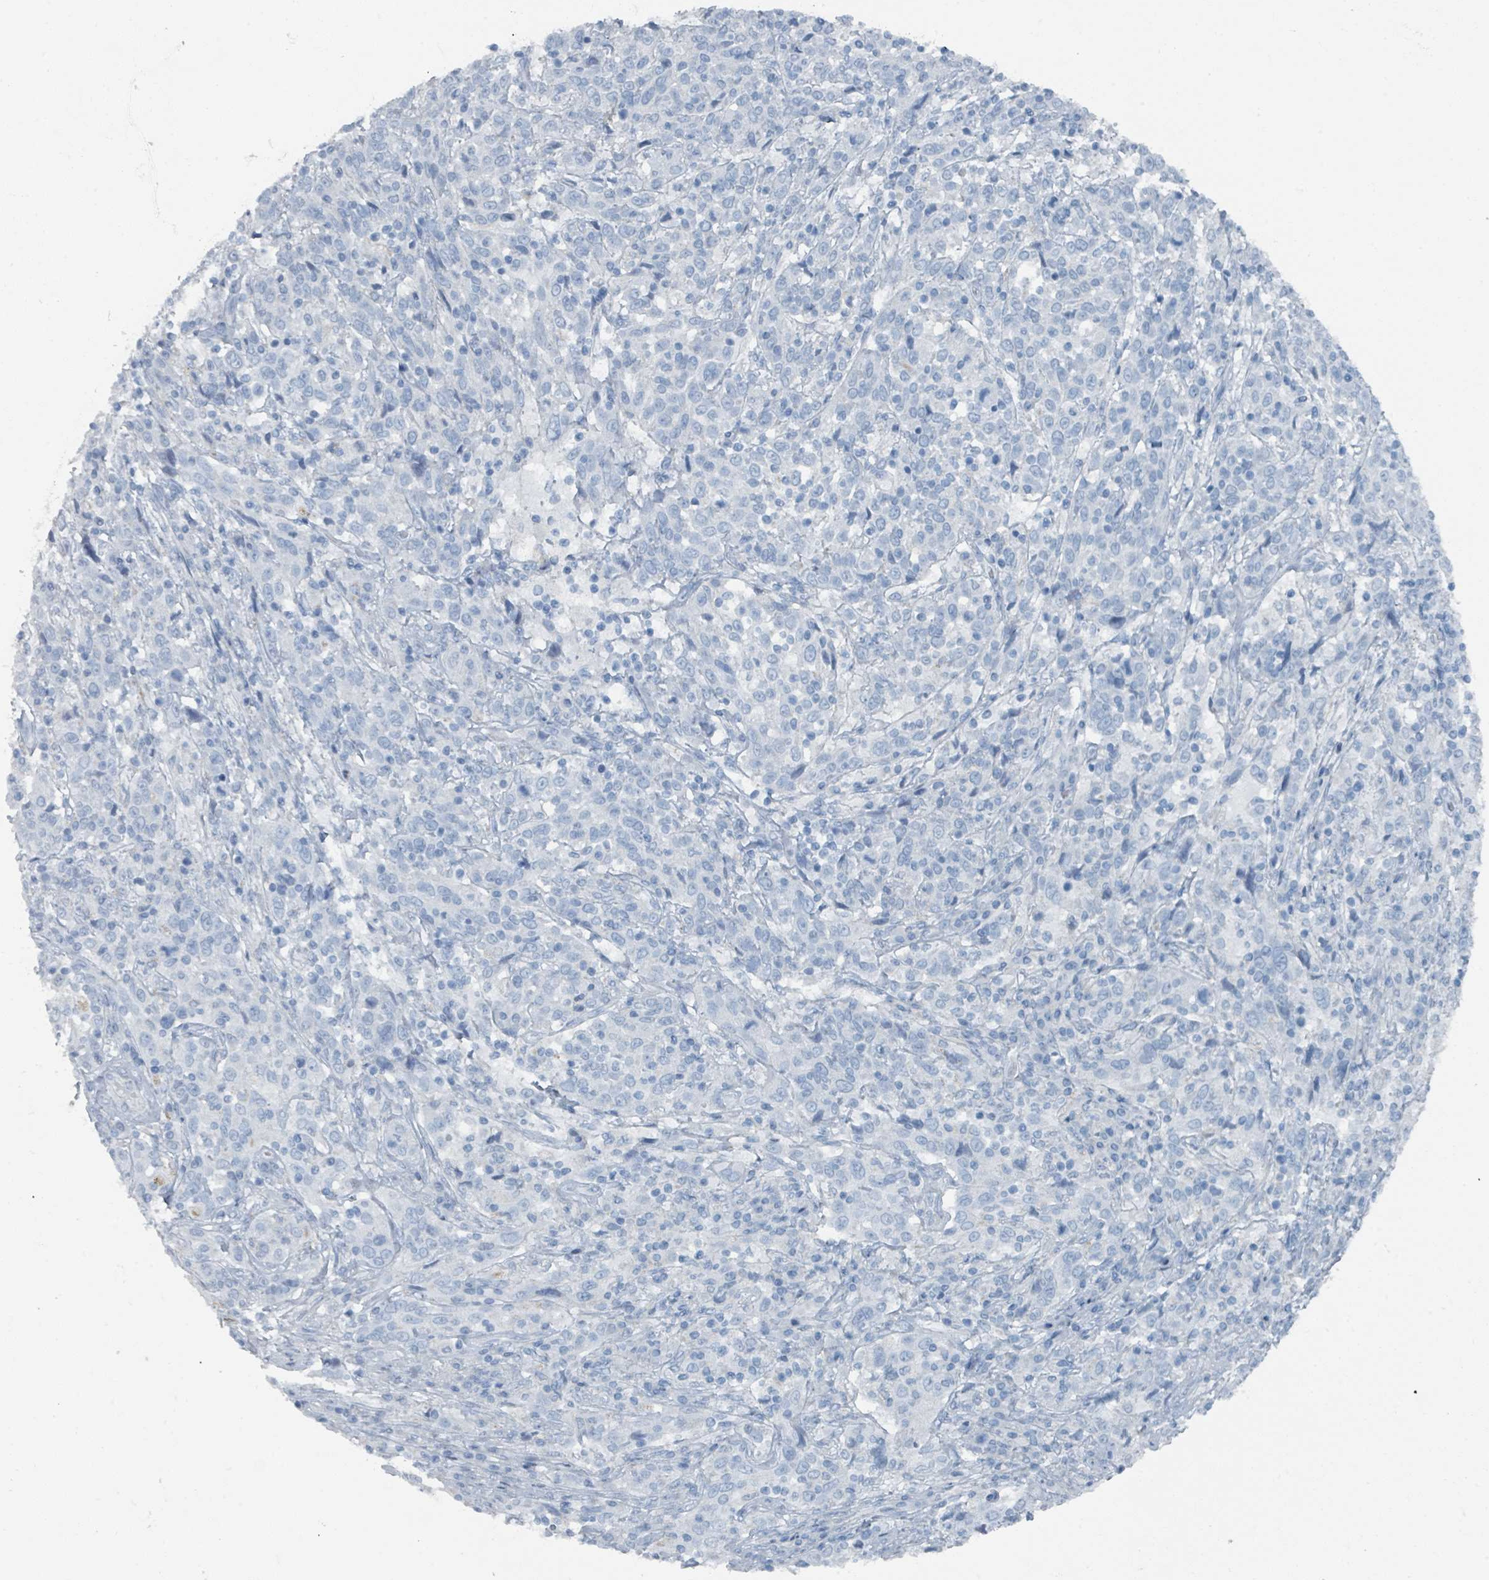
{"staining": {"intensity": "negative", "quantity": "none", "location": "none"}, "tissue": "cervical cancer", "cell_type": "Tumor cells", "image_type": "cancer", "snomed": [{"axis": "morphology", "description": "Squamous cell carcinoma, NOS"}, {"axis": "topography", "description": "Cervix"}], "caption": "The immunohistochemistry (IHC) image has no significant staining in tumor cells of squamous cell carcinoma (cervical) tissue.", "gene": "GAMT", "patient": {"sex": "female", "age": 46}}